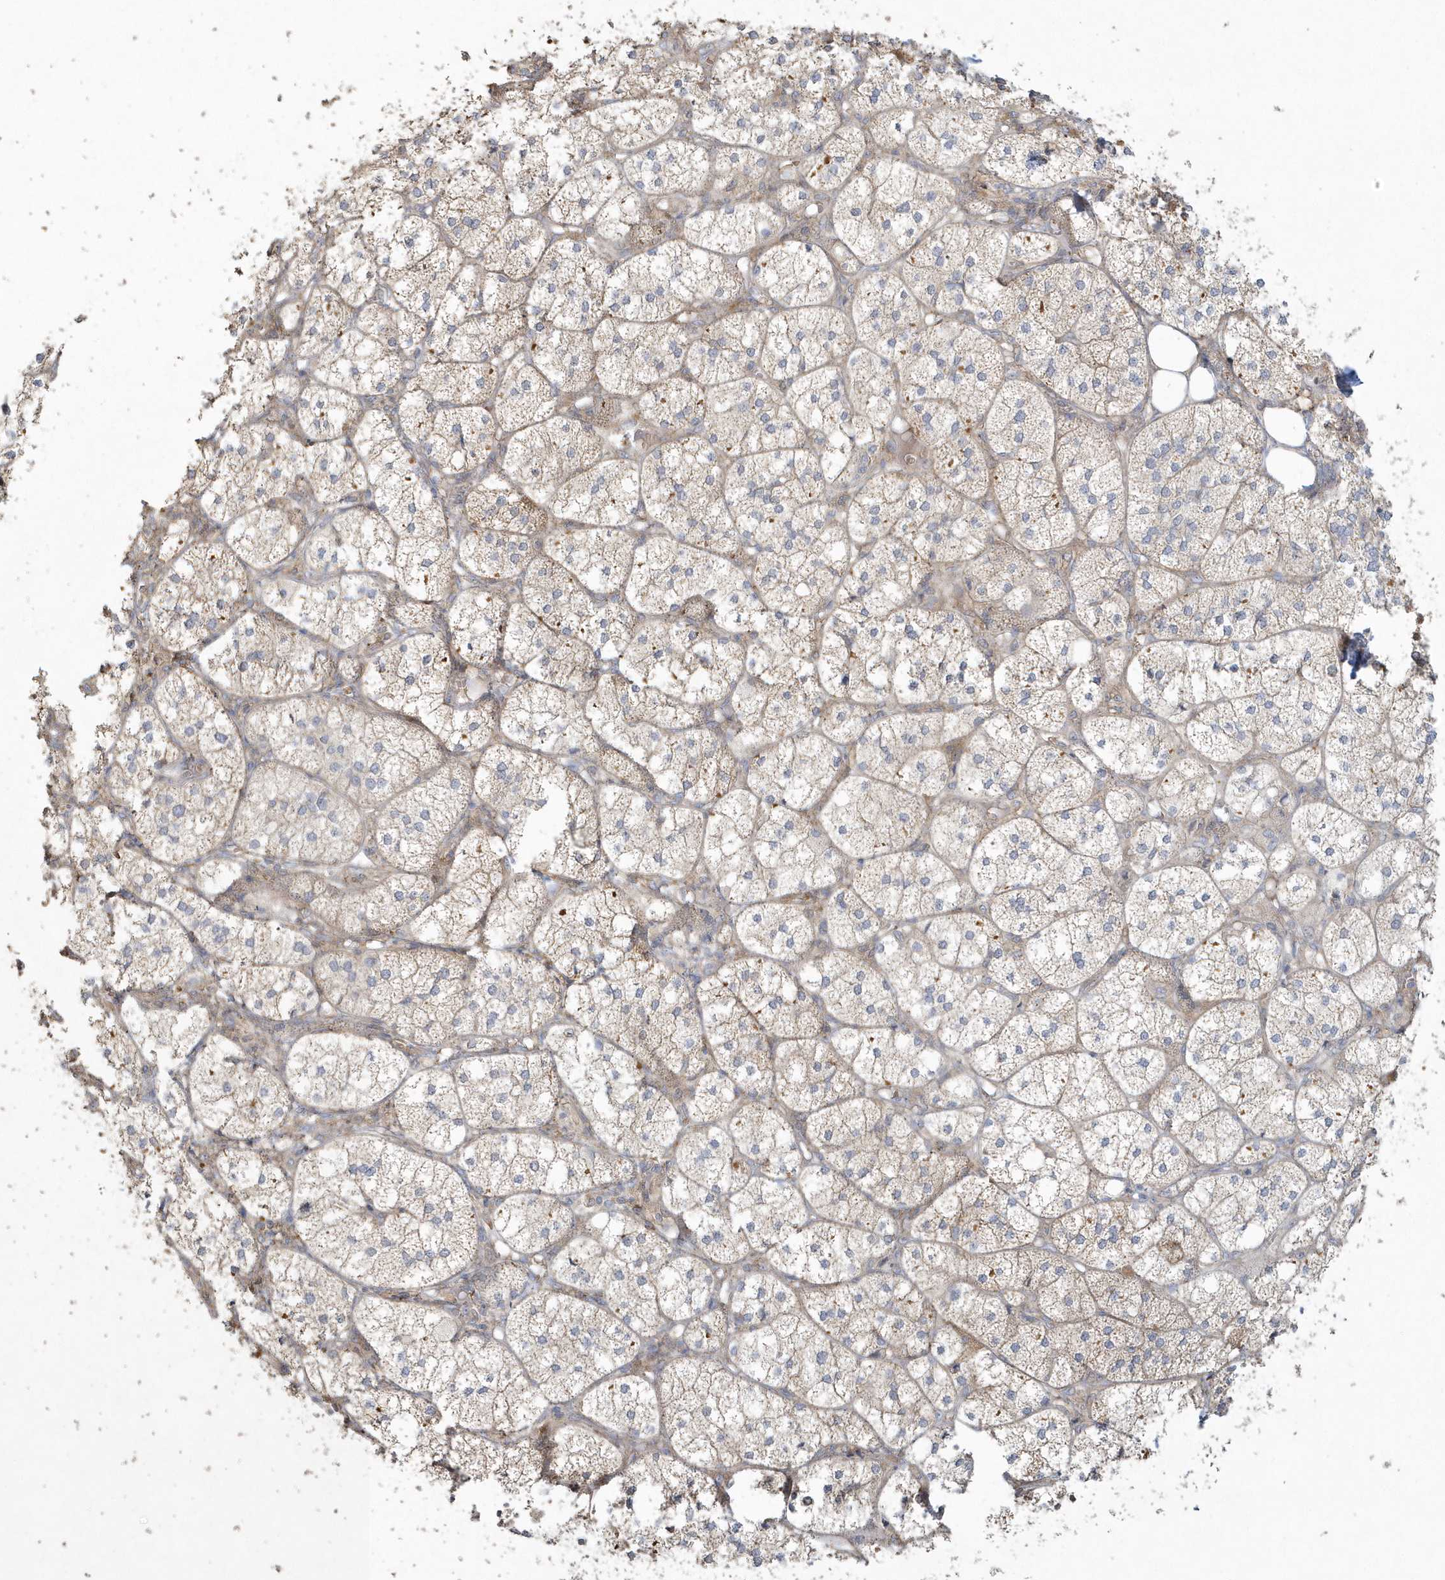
{"staining": {"intensity": "moderate", "quantity": "25%-75%", "location": "cytoplasmic/membranous"}, "tissue": "adrenal gland", "cell_type": "Glandular cells", "image_type": "normal", "snomed": [{"axis": "morphology", "description": "Normal tissue, NOS"}, {"axis": "topography", "description": "Adrenal gland"}], "caption": "A histopathology image showing moderate cytoplasmic/membranous staining in approximately 25%-75% of glandular cells in benign adrenal gland, as visualized by brown immunohistochemical staining.", "gene": "BLTP3A", "patient": {"sex": "female", "age": 61}}